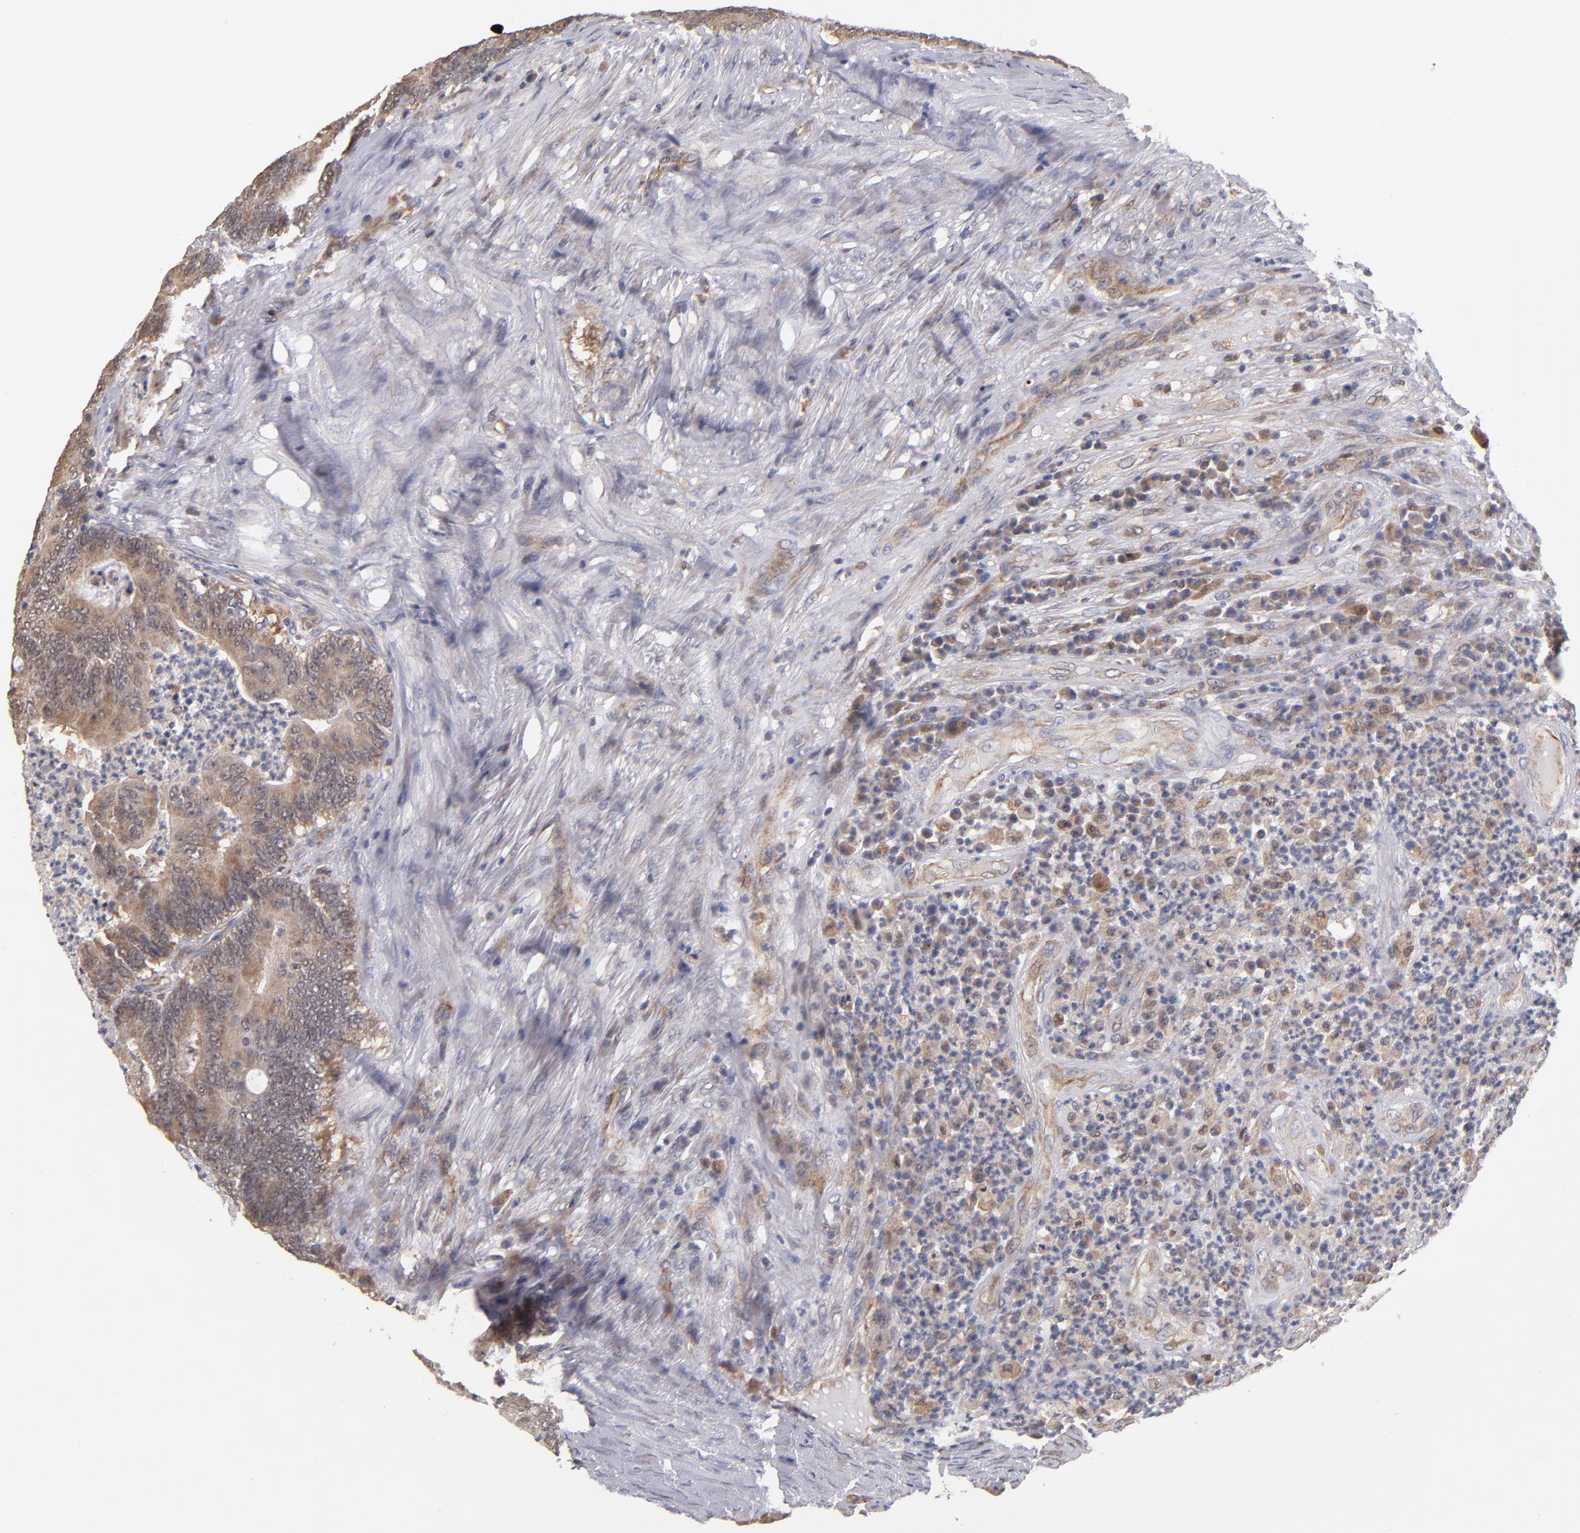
{"staining": {"intensity": "moderate", "quantity": ">75%", "location": "cytoplasmic/membranous"}, "tissue": "colorectal cancer", "cell_type": "Tumor cells", "image_type": "cancer", "snomed": [{"axis": "morphology", "description": "Adenocarcinoma, NOS"}, {"axis": "topography", "description": "Colon"}], "caption": "A brown stain labels moderate cytoplasmic/membranous positivity of a protein in colorectal cancer (adenocarcinoma) tumor cells. (brown staining indicates protein expression, while blue staining denotes nuclei).", "gene": "GMFG", "patient": {"sex": "male", "age": 65}}